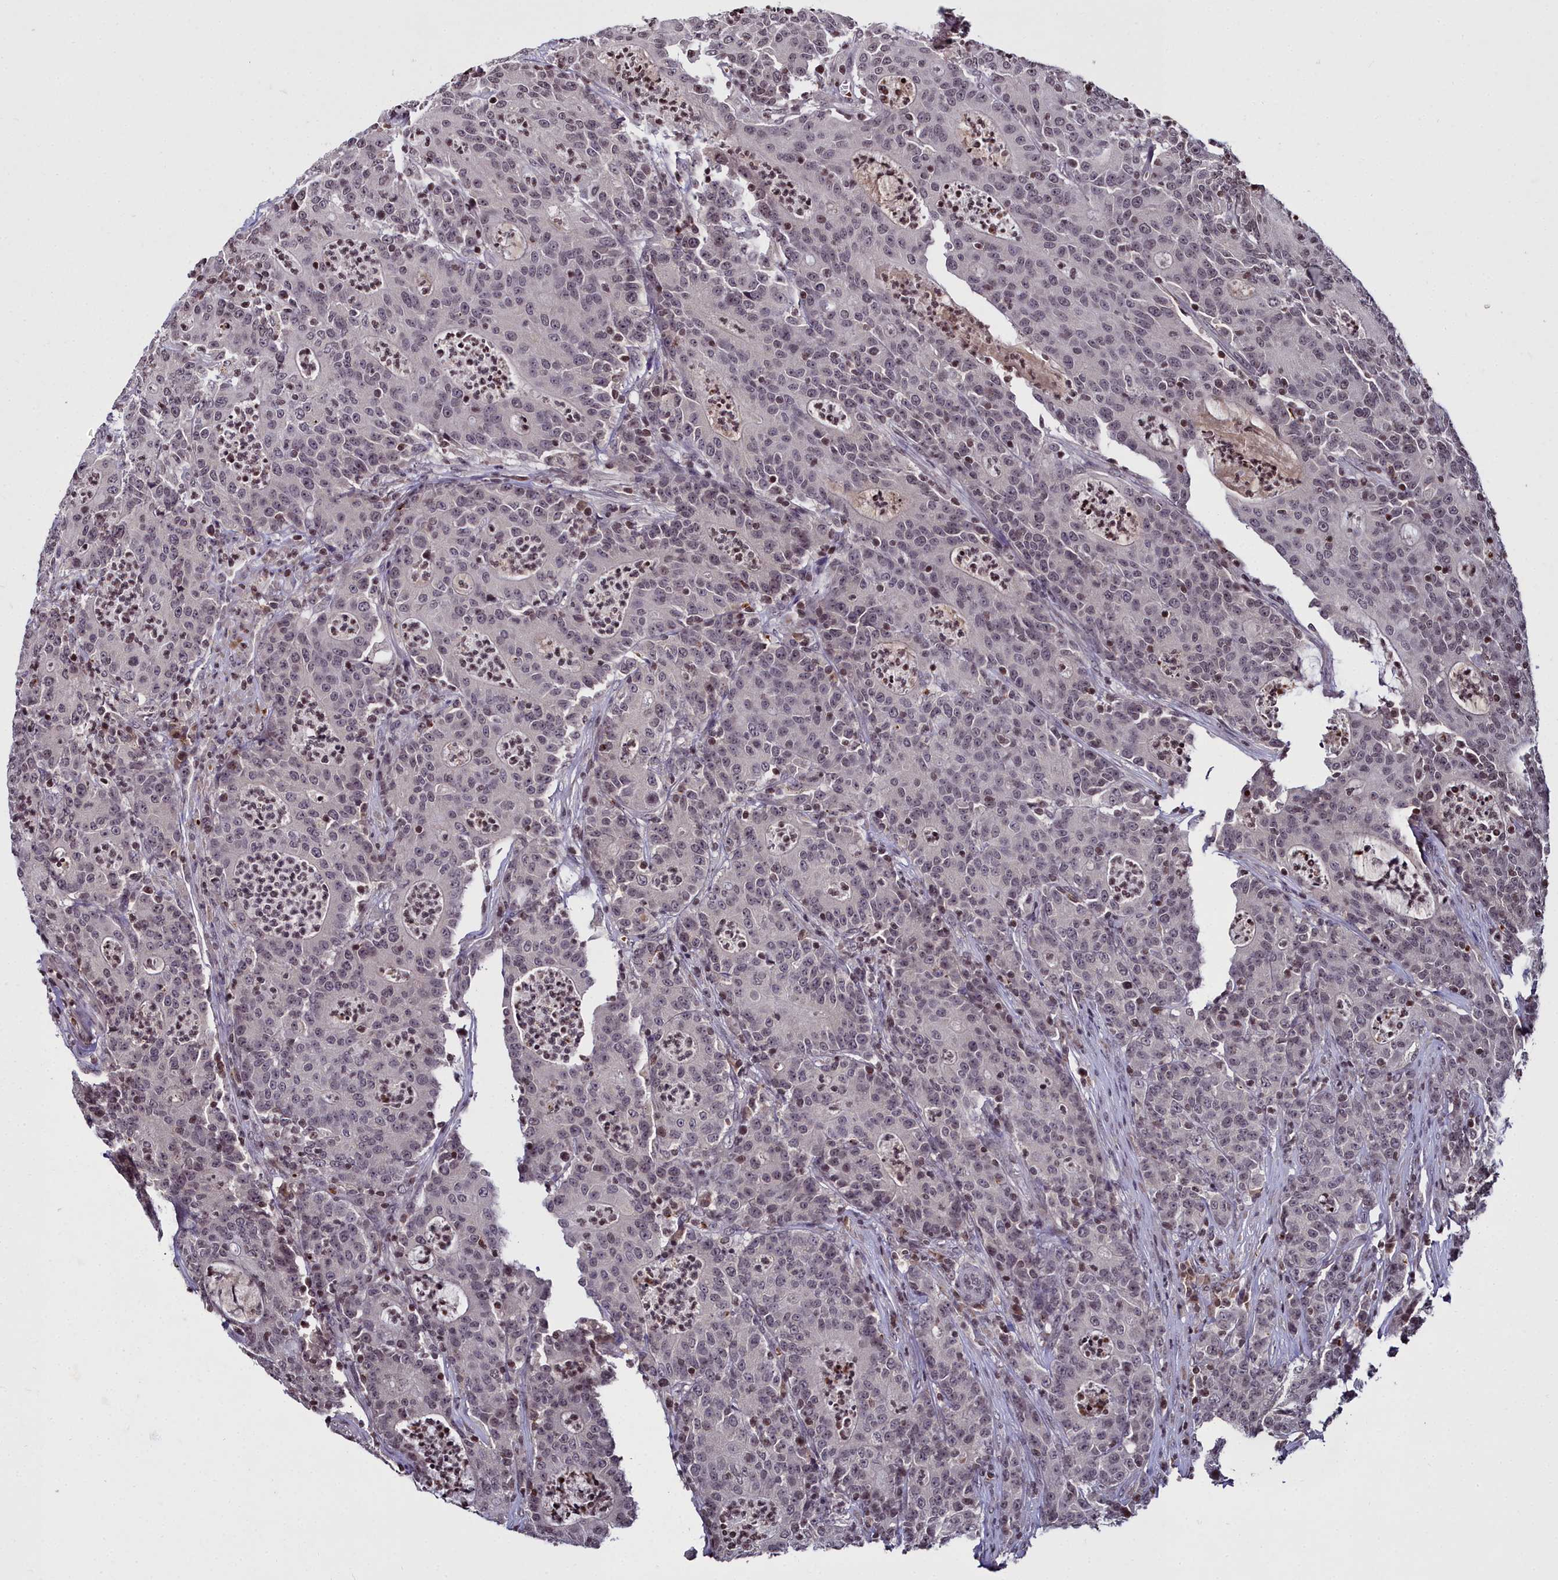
{"staining": {"intensity": "weak", "quantity": "<25%", "location": "nuclear"}, "tissue": "colorectal cancer", "cell_type": "Tumor cells", "image_type": "cancer", "snomed": [{"axis": "morphology", "description": "Adenocarcinoma, NOS"}, {"axis": "topography", "description": "Colon"}], "caption": "Immunohistochemical staining of colorectal adenocarcinoma demonstrates no significant positivity in tumor cells.", "gene": "FZD4", "patient": {"sex": "male", "age": 83}}